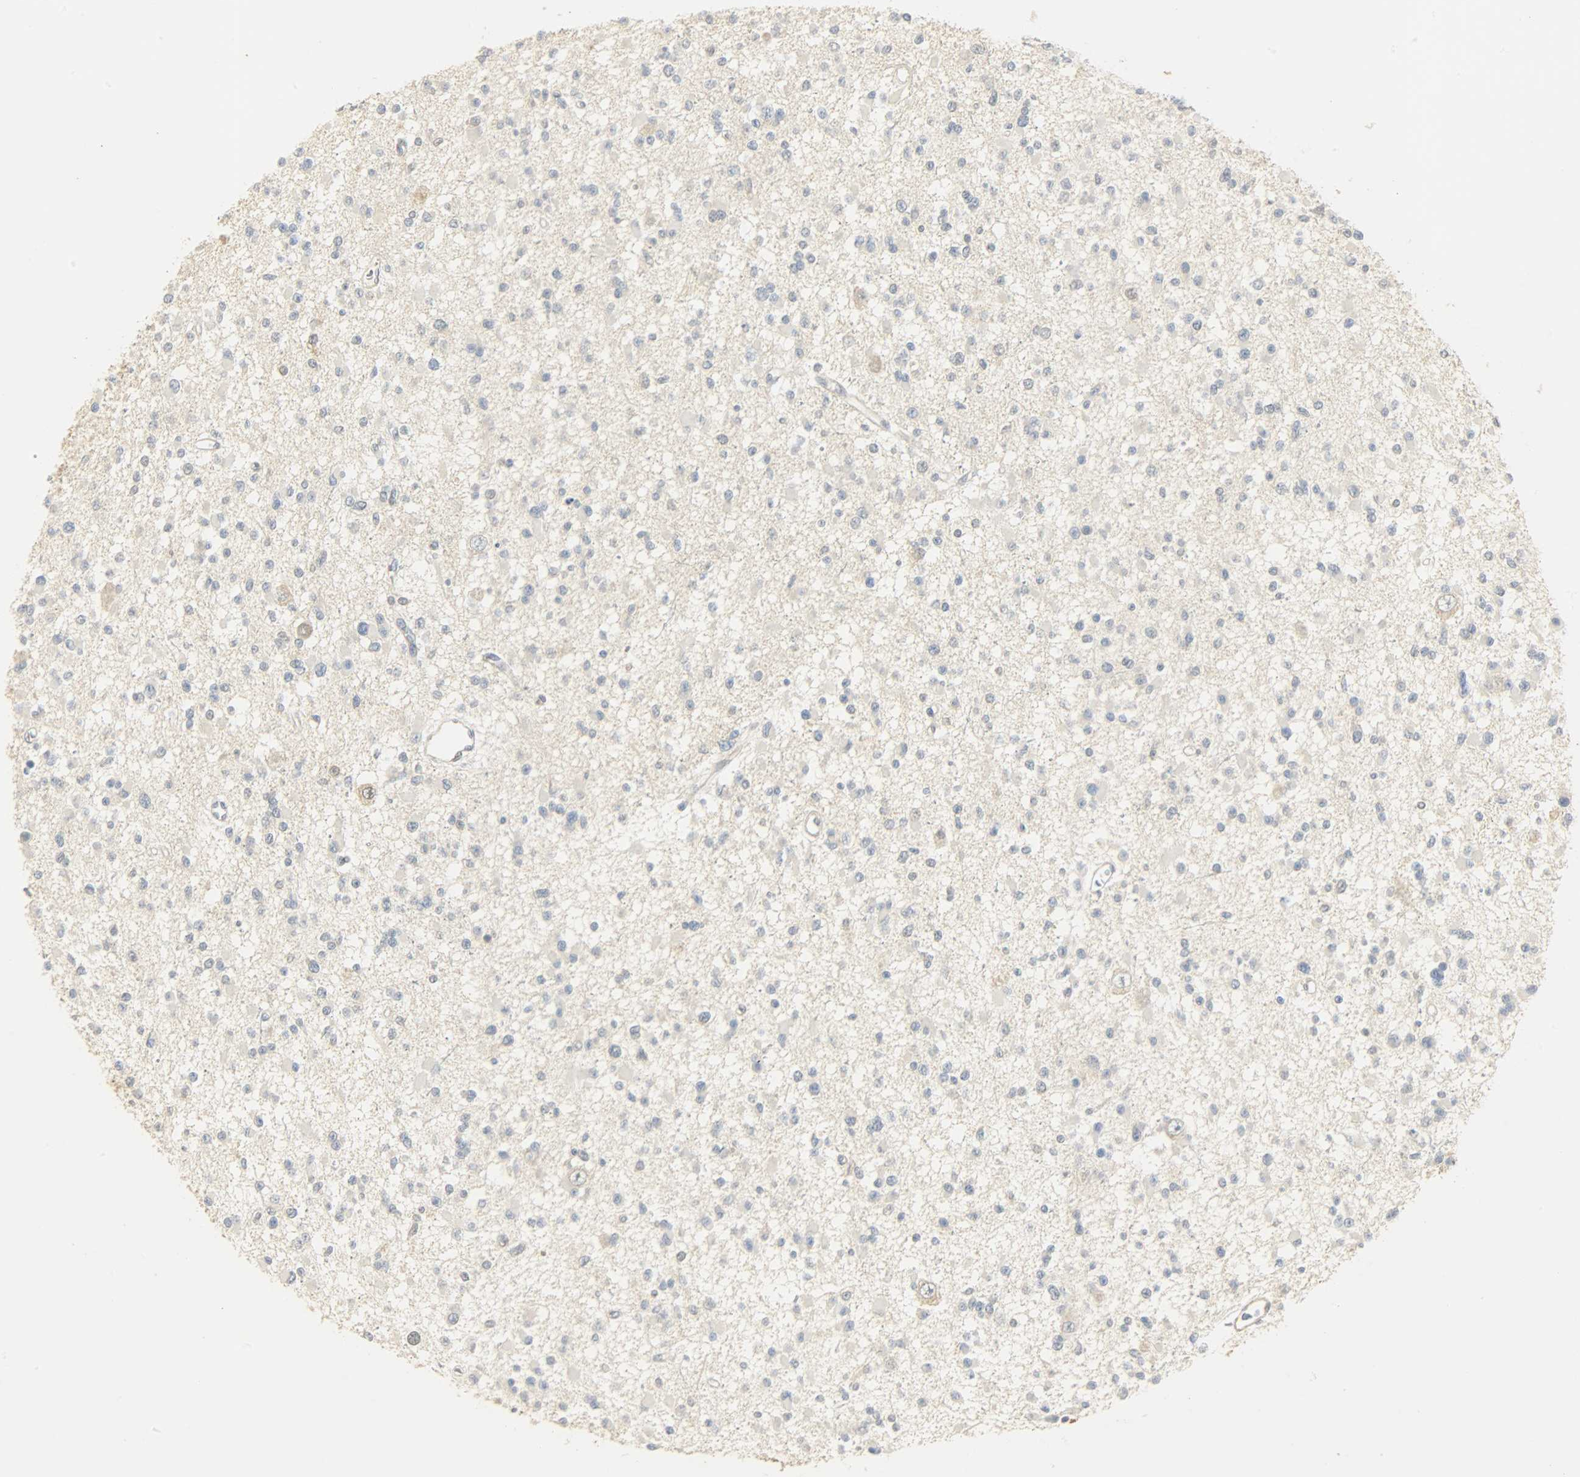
{"staining": {"intensity": "weak", "quantity": "<25%", "location": "cytoplasmic/membranous"}, "tissue": "glioma", "cell_type": "Tumor cells", "image_type": "cancer", "snomed": [{"axis": "morphology", "description": "Glioma, malignant, Low grade"}, {"axis": "topography", "description": "Brain"}], "caption": "Immunohistochemistry micrograph of human glioma stained for a protein (brown), which demonstrates no staining in tumor cells.", "gene": "USP13", "patient": {"sex": "female", "age": 22}}